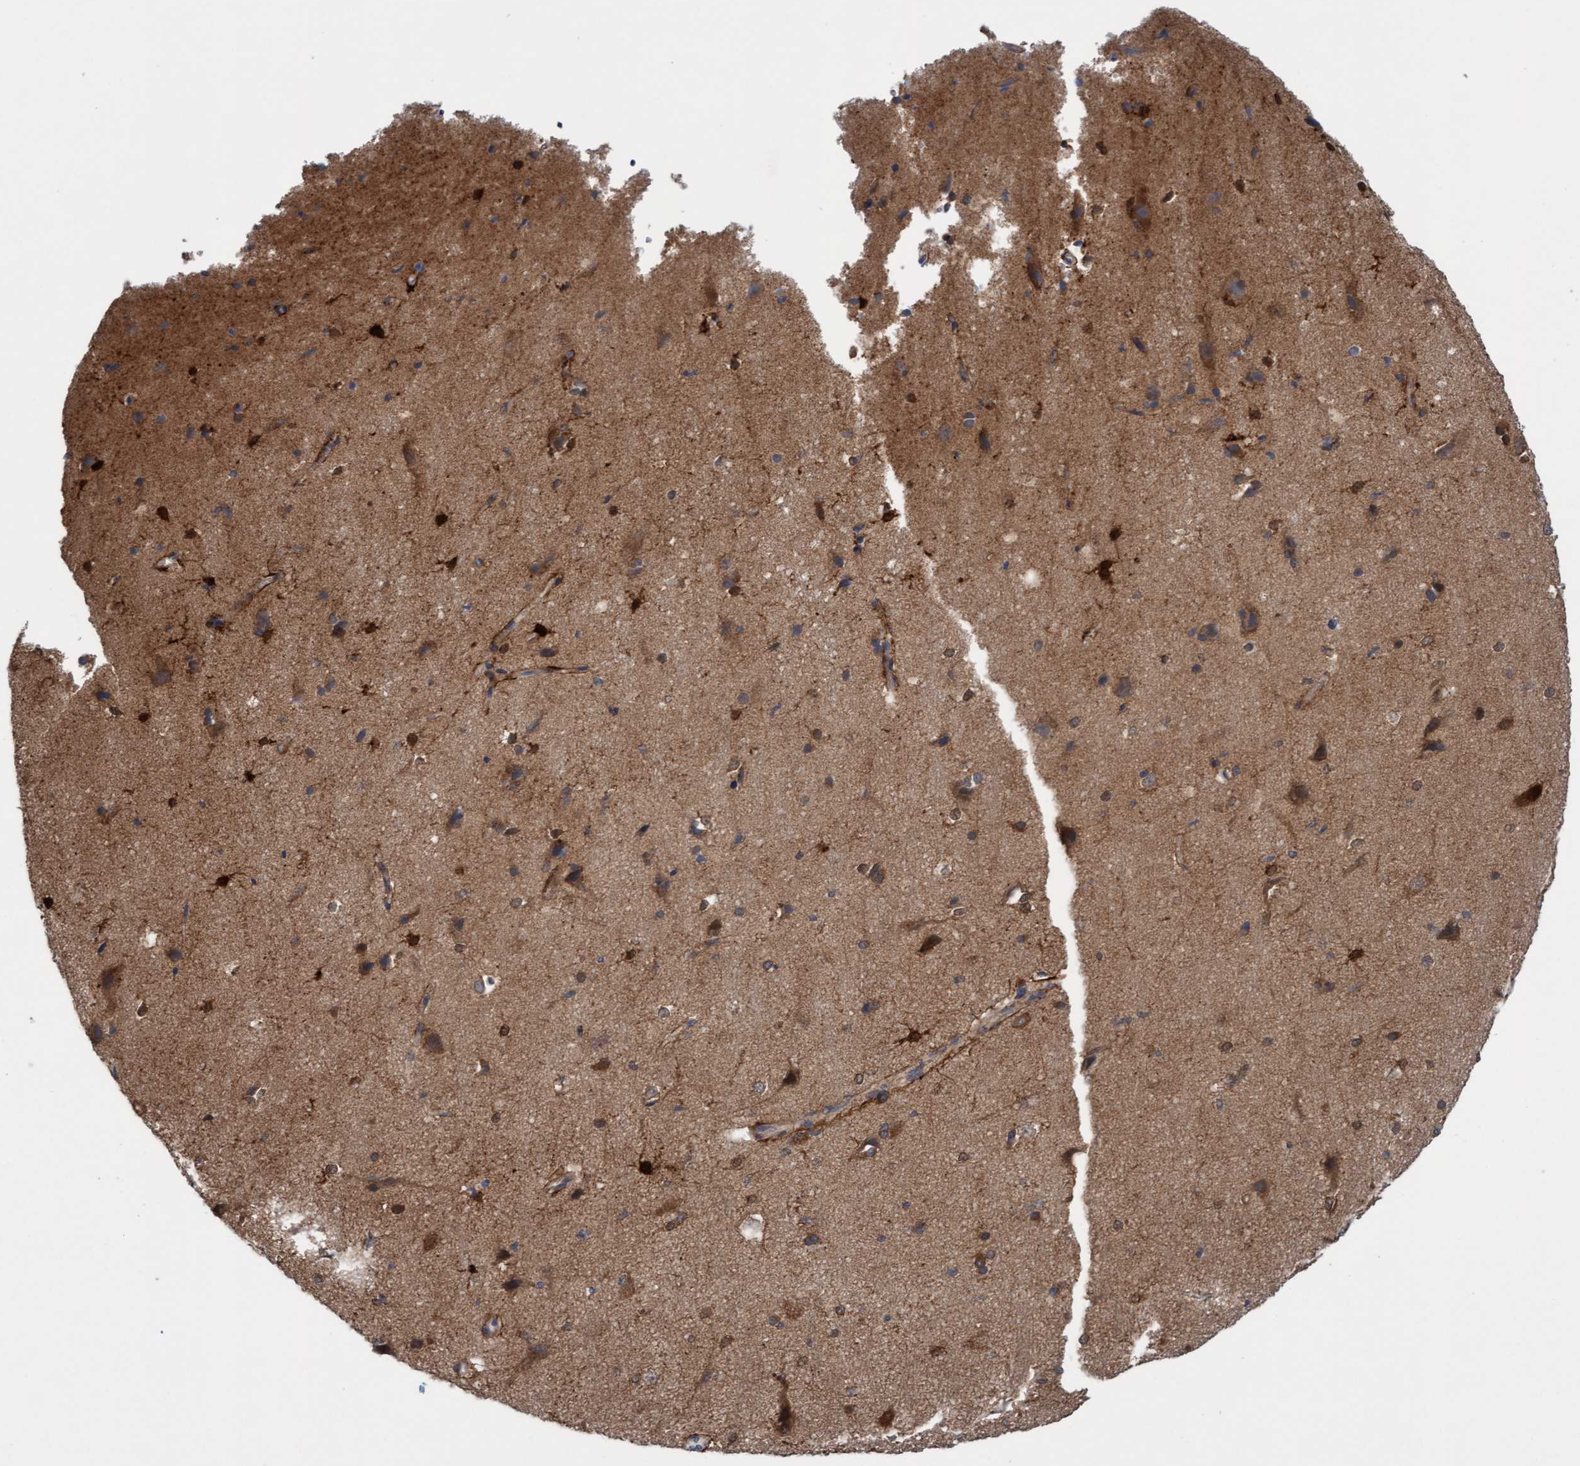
{"staining": {"intensity": "weak", "quantity": "<25%", "location": "cytoplasmic/membranous"}, "tissue": "cerebral cortex", "cell_type": "Endothelial cells", "image_type": "normal", "snomed": [{"axis": "morphology", "description": "Normal tissue, NOS"}, {"axis": "morphology", "description": "Developmental malformation"}, {"axis": "topography", "description": "Cerebral cortex"}], "caption": "Cerebral cortex stained for a protein using immunohistochemistry displays no staining endothelial cells.", "gene": "KLHL25", "patient": {"sex": "female", "age": 30}}